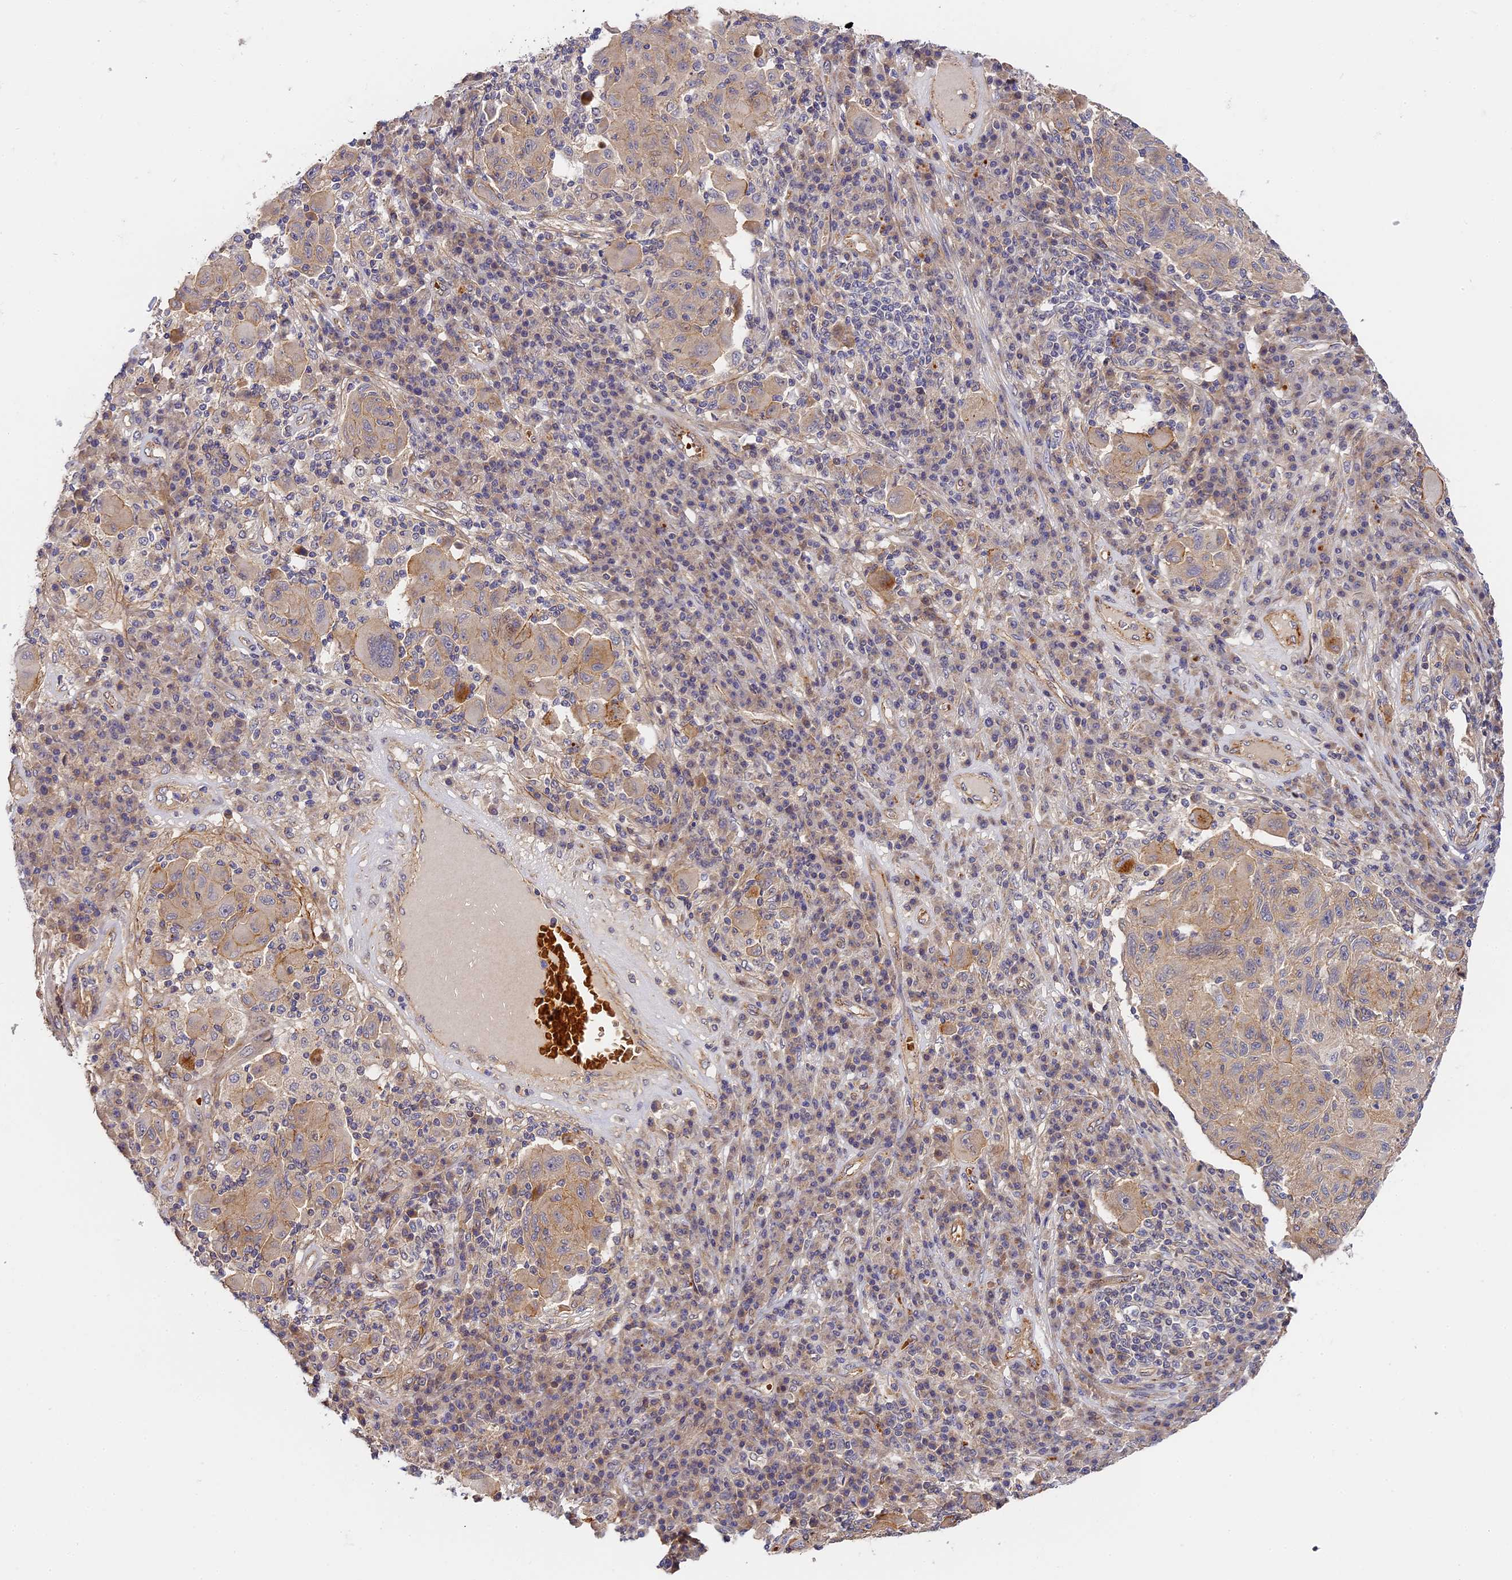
{"staining": {"intensity": "weak", "quantity": "<25%", "location": "cytoplasmic/membranous"}, "tissue": "melanoma", "cell_type": "Tumor cells", "image_type": "cancer", "snomed": [{"axis": "morphology", "description": "Malignant melanoma, NOS"}, {"axis": "topography", "description": "Skin"}], "caption": "Tumor cells are negative for brown protein staining in malignant melanoma. (DAB (3,3'-diaminobenzidine) immunohistochemistry with hematoxylin counter stain).", "gene": "MISP3", "patient": {"sex": "male", "age": 53}}